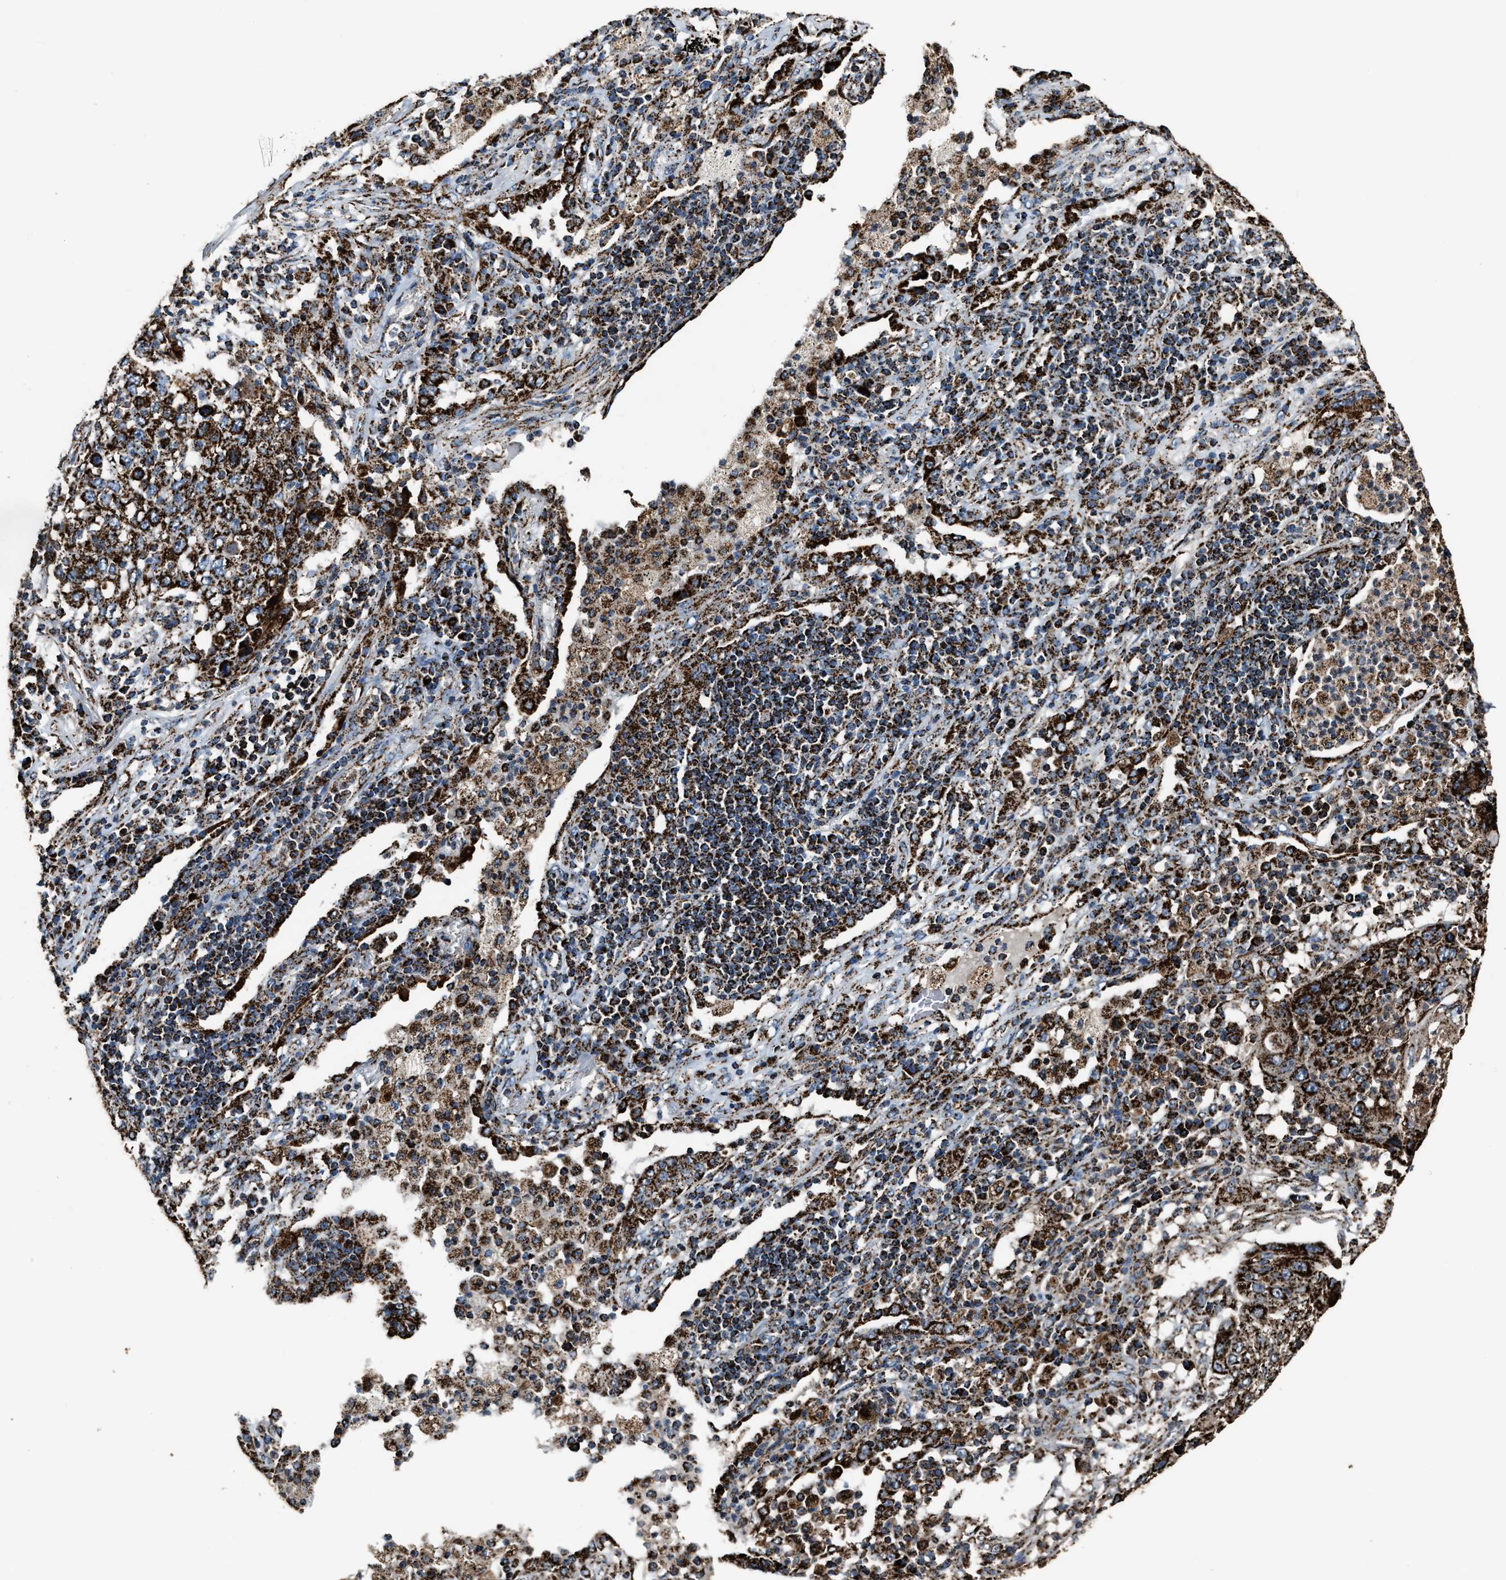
{"staining": {"intensity": "strong", "quantity": ">75%", "location": "cytoplasmic/membranous"}, "tissue": "lung cancer", "cell_type": "Tumor cells", "image_type": "cancer", "snomed": [{"axis": "morphology", "description": "Squamous cell carcinoma, NOS"}, {"axis": "topography", "description": "Lung"}], "caption": "Immunohistochemistry (IHC) of lung squamous cell carcinoma shows high levels of strong cytoplasmic/membranous expression in about >75% of tumor cells. (DAB IHC, brown staining for protein, blue staining for nuclei).", "gene": "MDH2", "patient": {"sex": "female", "age": 63}}